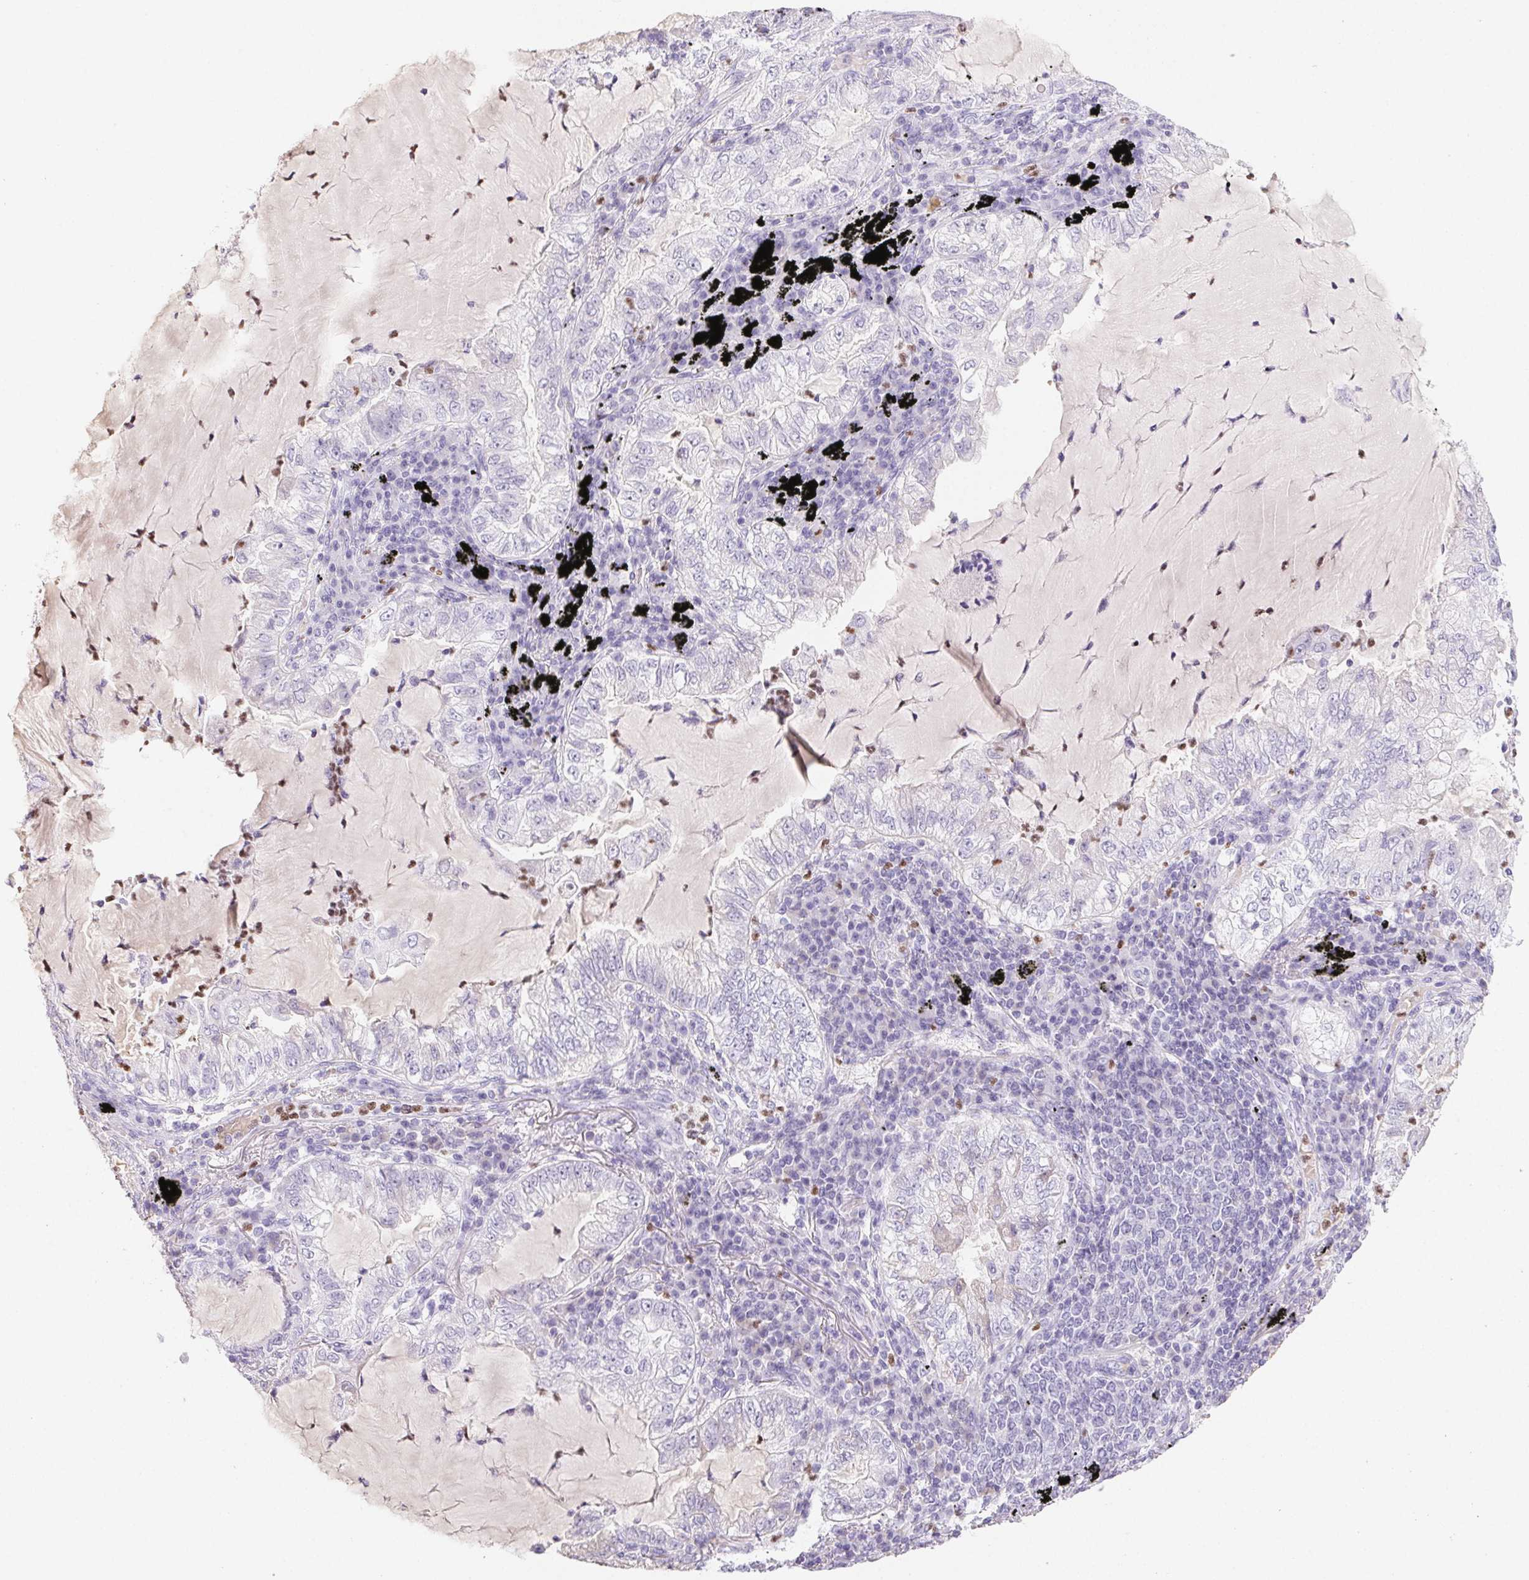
{"staining": {"intensity": "negative", "quantity": "none", "location": "none"}, "tissue": "lung cancer", "cell_type": "Tumor cells", "image_type": "cancer", "snomed": [{"axis": "morphology", "description": "Adenocarcinoma, NOS"}, {"axis": "topography", "description": "Lung"}], "caption": "The IHC histopathology image has no significant expression in tumor cells of lung cancer (adenocarcinoma) tissue.", "gene": "PADI4", "patient": {"sex": "female", "age": 73}}